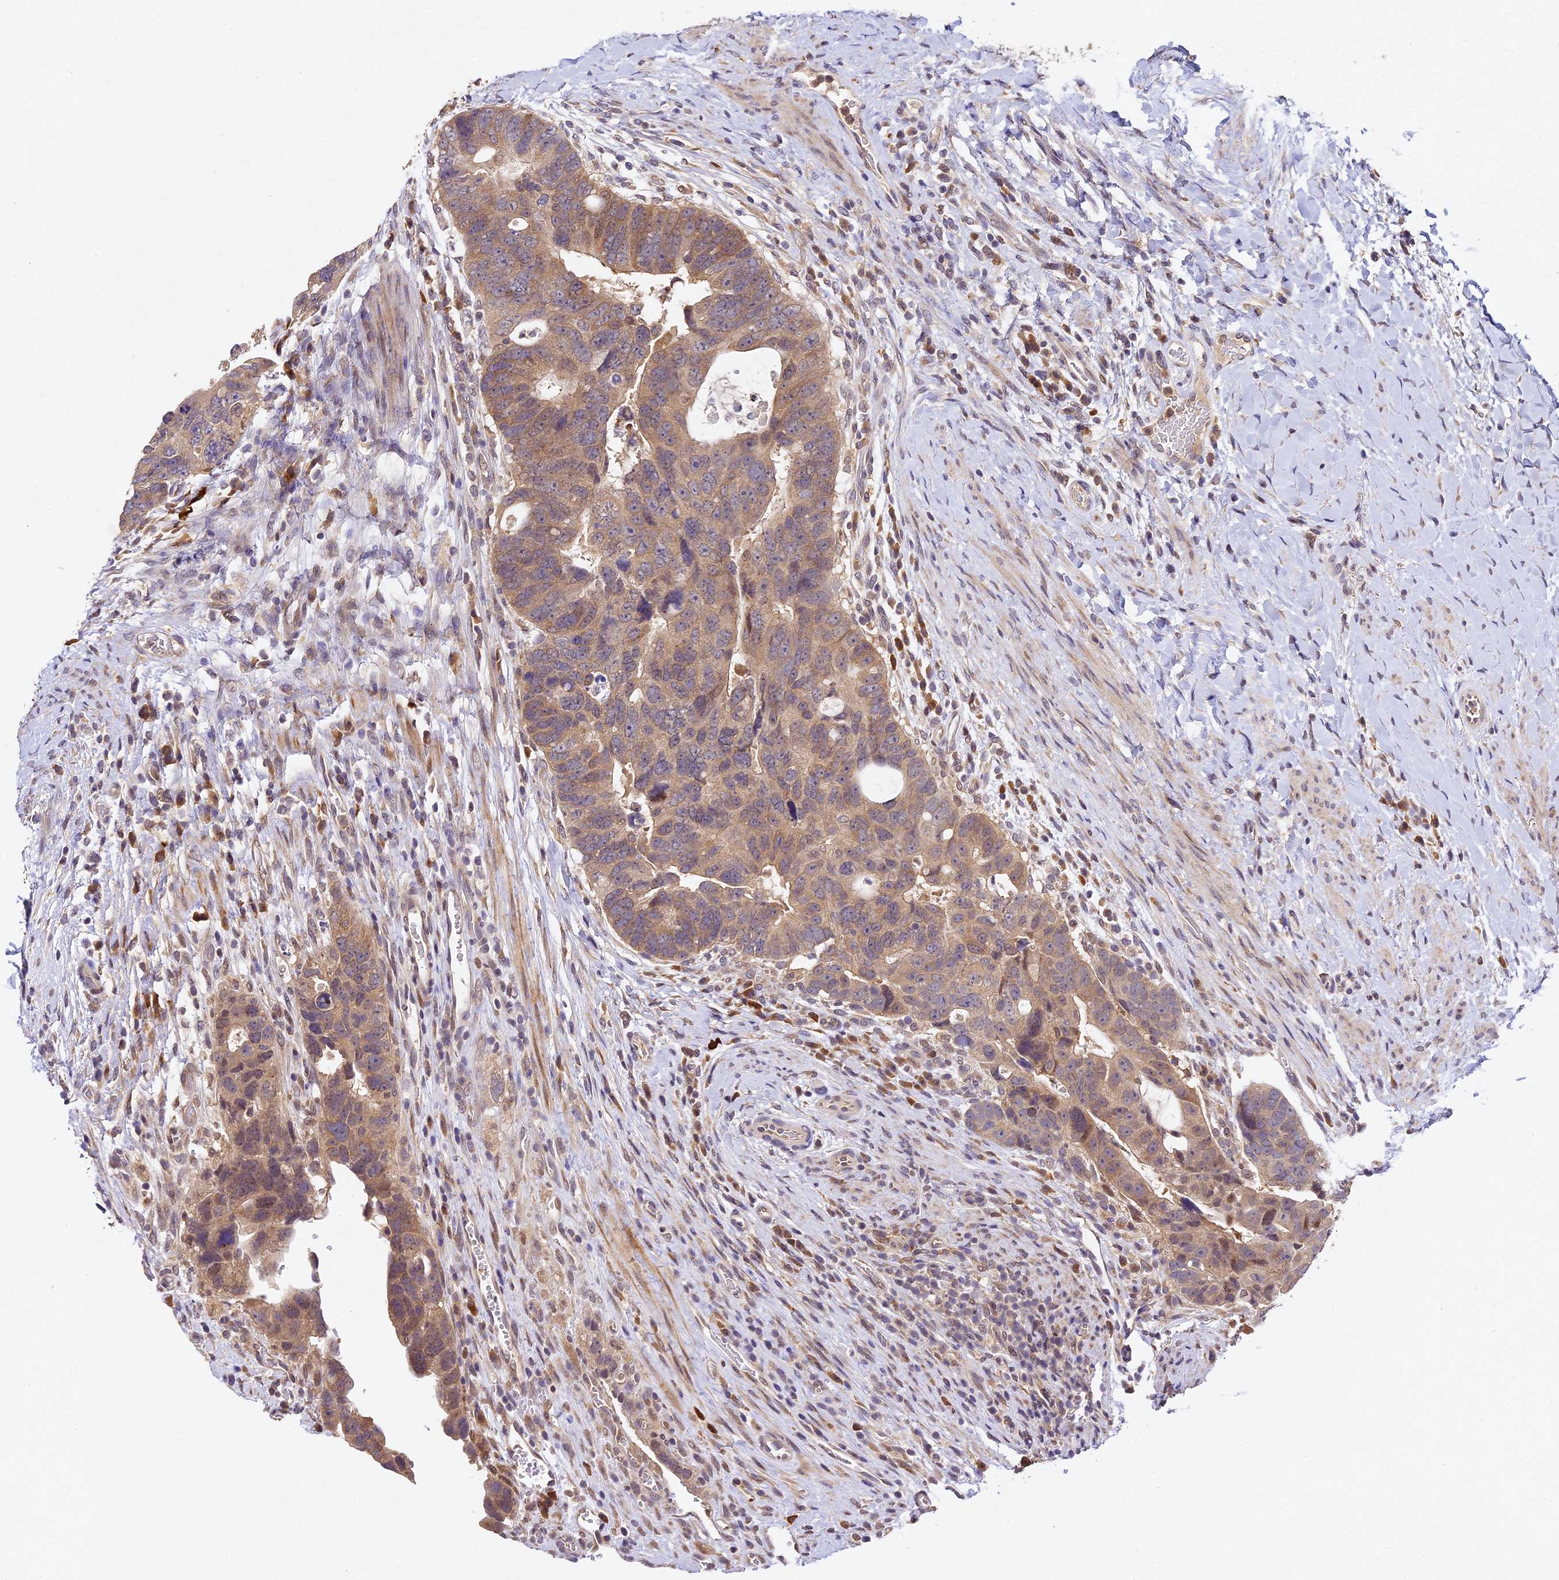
{"staining": {"intensity": "weak", "quantity": "25%-75%", "location": "cytoplasmic/membranous"}, "tissue": "colorectal cancer", "cell_type": "Tumor cells", "image_type": "cancer", "snomed": [{"axis": "morphology", "description": "Adenocarcinoma, NOS"}, {"axis": "topography", "description": "Rectum"}], "caption": "Protein analysis of colorectal cancer tissue demonstrates weak cytoplasmic/membranous positivity in approximately 25%-75% of tumor cells.", "gene": "TMEM39B", "patient": {"sex": "male", "age": 59}}